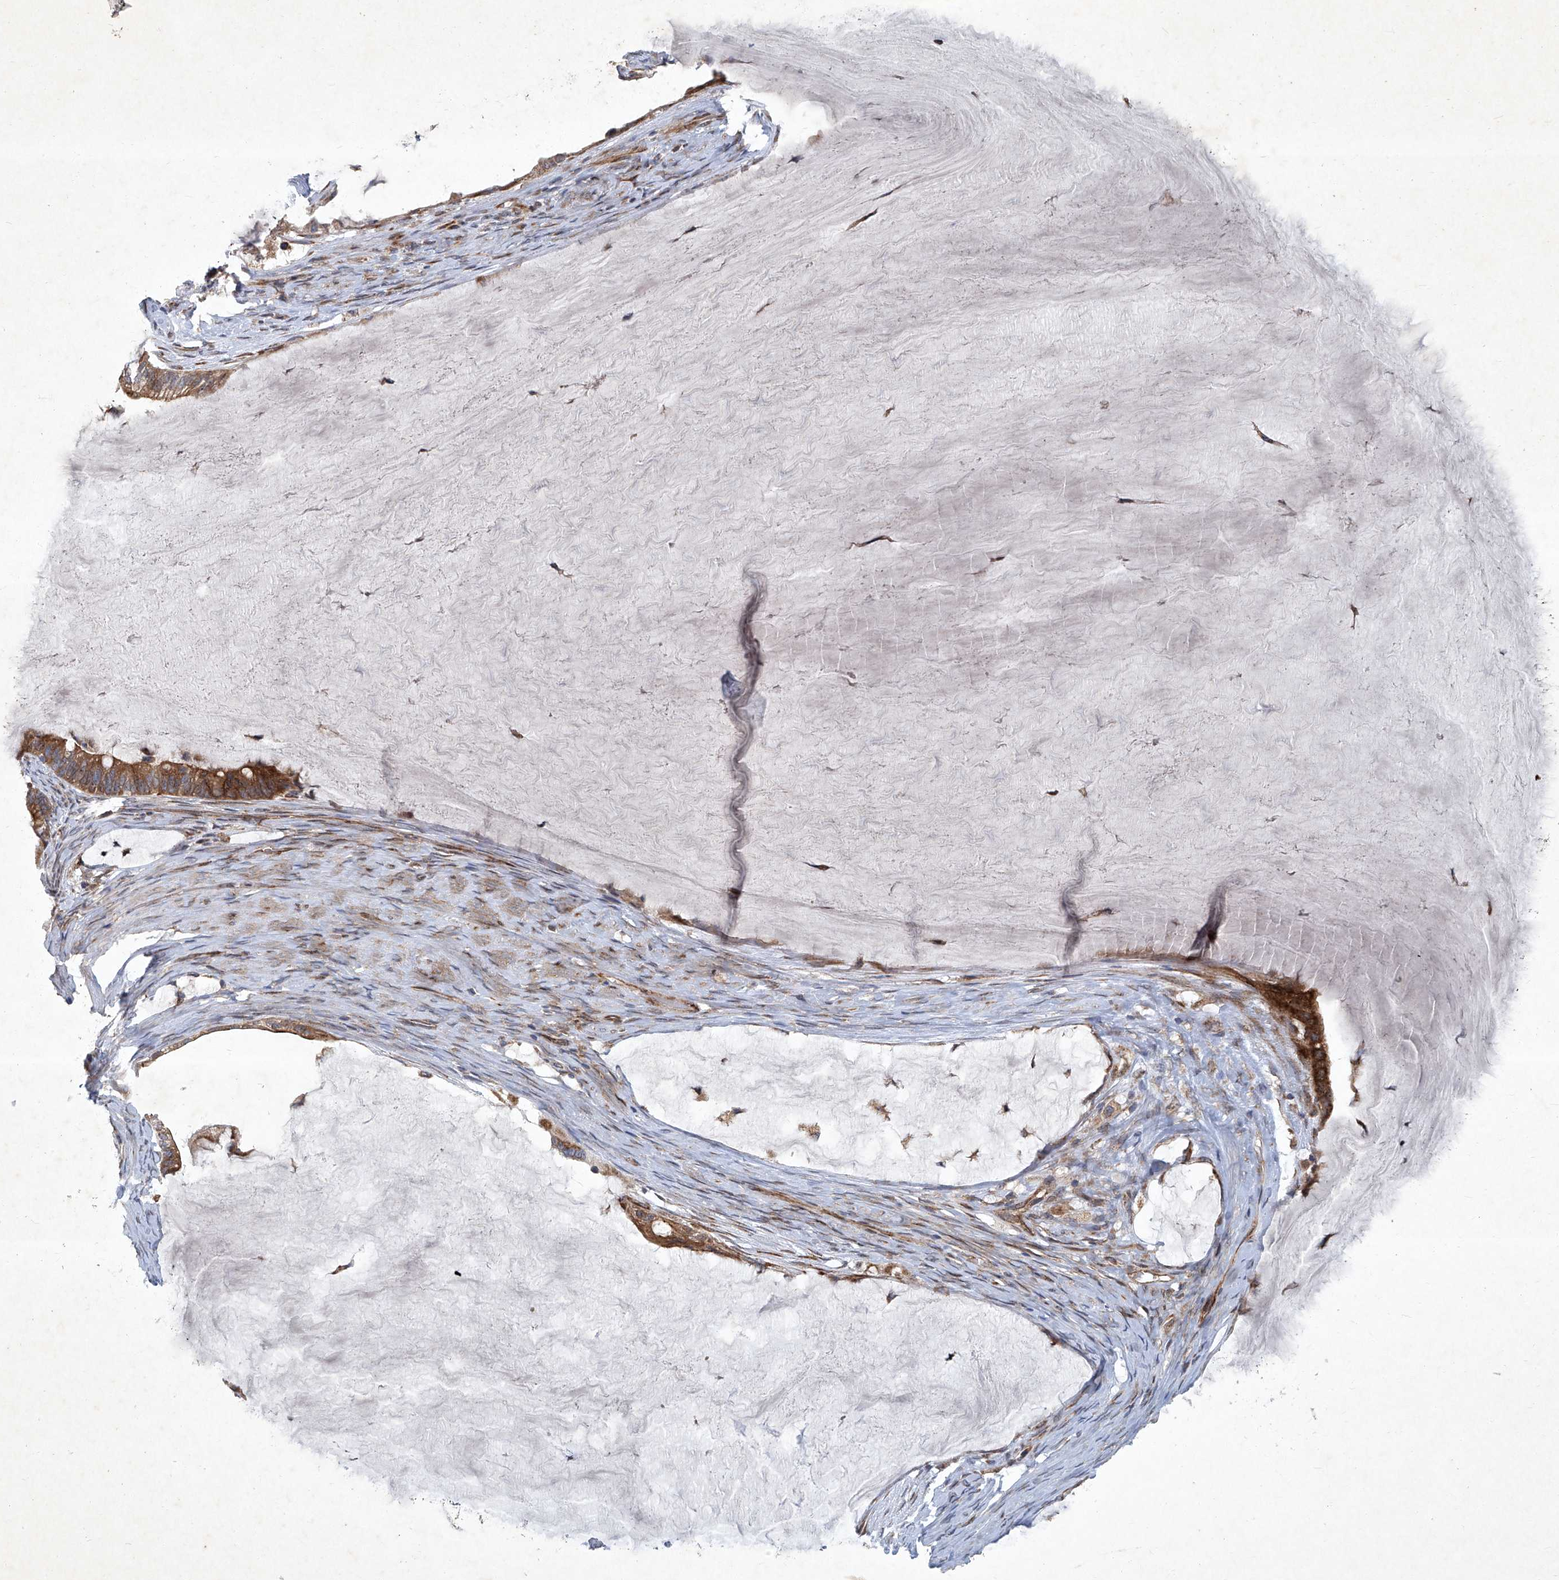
{"staining": {"intensity": "strong", "quantity": ">75%", "location": "cytoplasmic/membranous"}, "tissue": "ovarian cancer", "cell_type": "Tumor cells", "image_type": "cancer", "snomed": [{"axis": "morphology", "description": "Cystadenocarcinoma, mucinous, NOS"}, {"axis": "topography", "description": "Ovary"}], "caption": "Ovarian cancer tissue exhibits strong cytoplasmic/membranous positivity in about >75% of tumor cells, visualized by immunohistochemistry. Using DAB (3,3'-diaminobenzidine) (brown) and hematoxylin (blue) stains, captured at high magnification using brightfield microscopy.", "gene": "GPR132", "patient": {"sex": "female", "age": 61}}